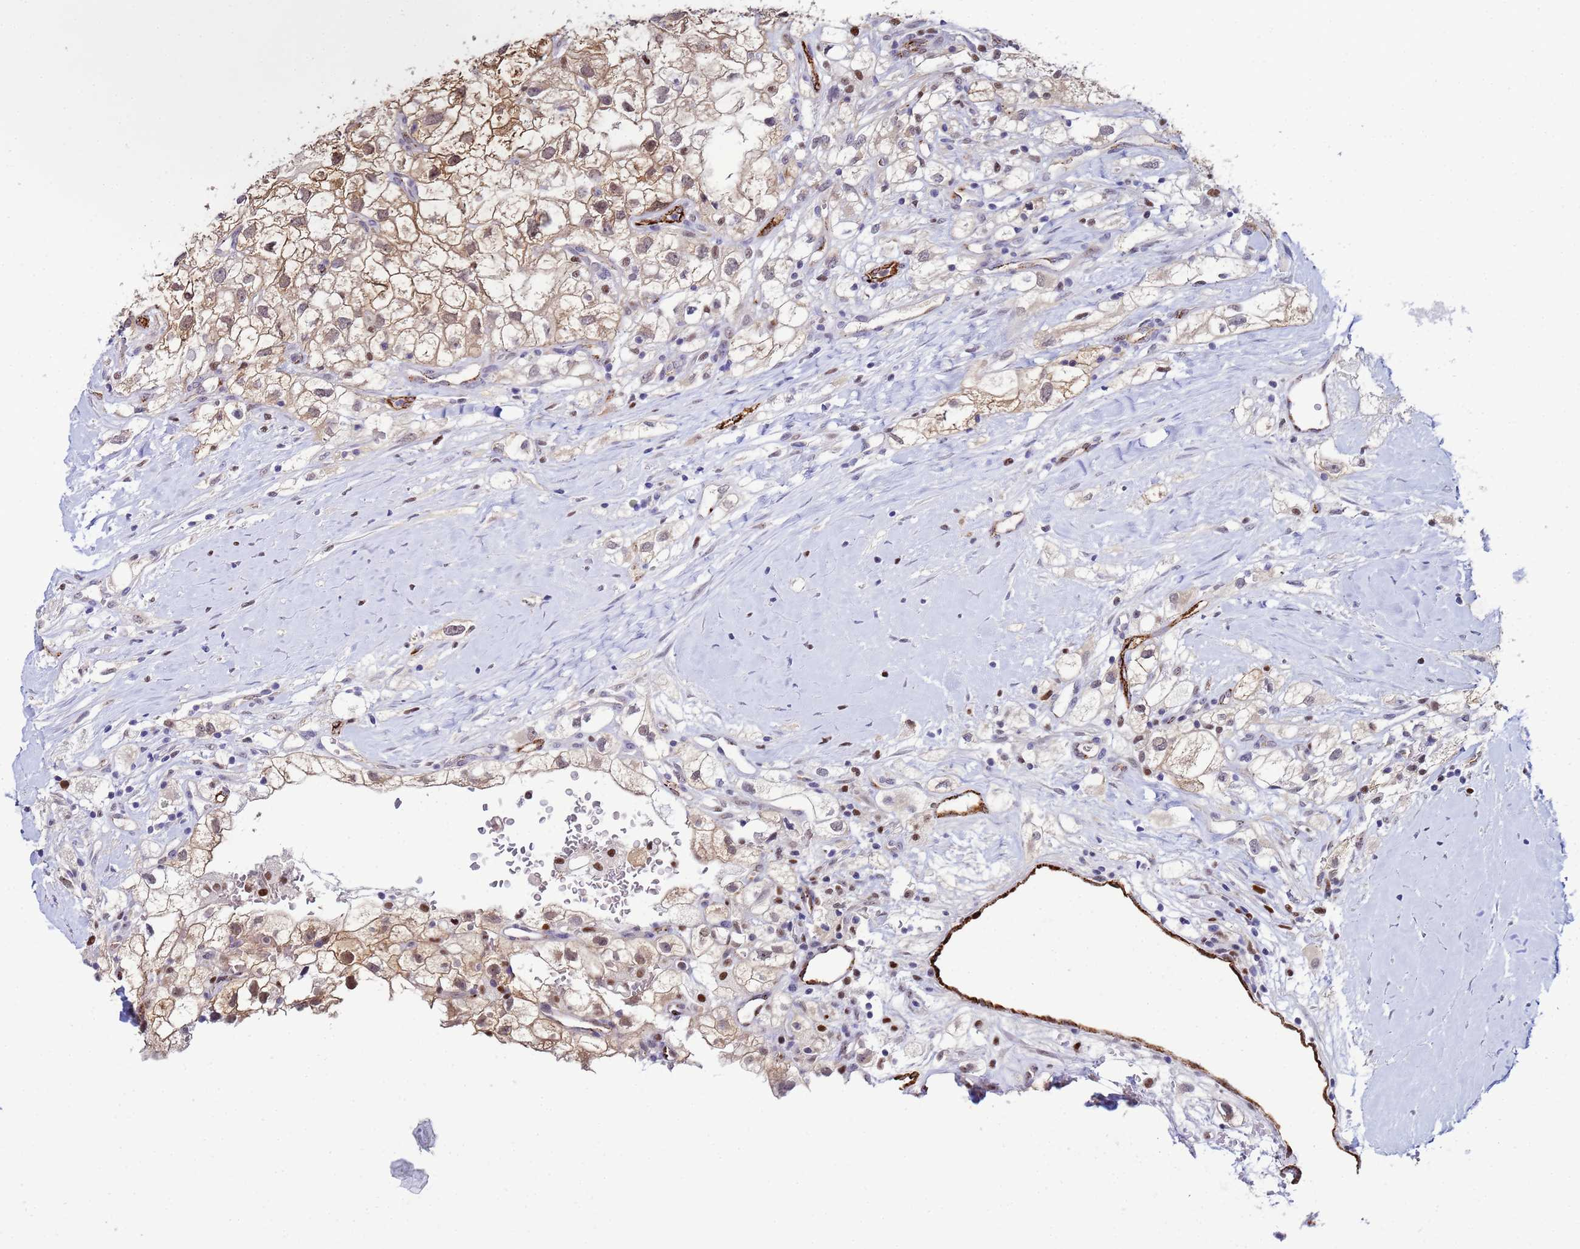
{"staining": {"intensity": "moderate", "quantity": ">75%", "location": "cytoplasmic/membranous"}, "tissue": "renal cancer", "cell_type": "Tumor cells", "image_type": "cancer", "snomed": [{"axis": "morphology", "description": "Adenocarcinoma, NOS"}, {"axis": "topography", "description": "Kidney"}], "caption": "Immunohistochemistry image of neoplastic tissue: adenocarcinoma (renal) stained using immunohistochemistry (IHC) reveals medium levels of moderate protein expression localized specifically in the cytoplasmic/membranous of tumor cells, appearing as a cytoplasmic/membranous brown color.", "gene": "SLC25A37", "patient": {"sex": "male", "age": 59}}